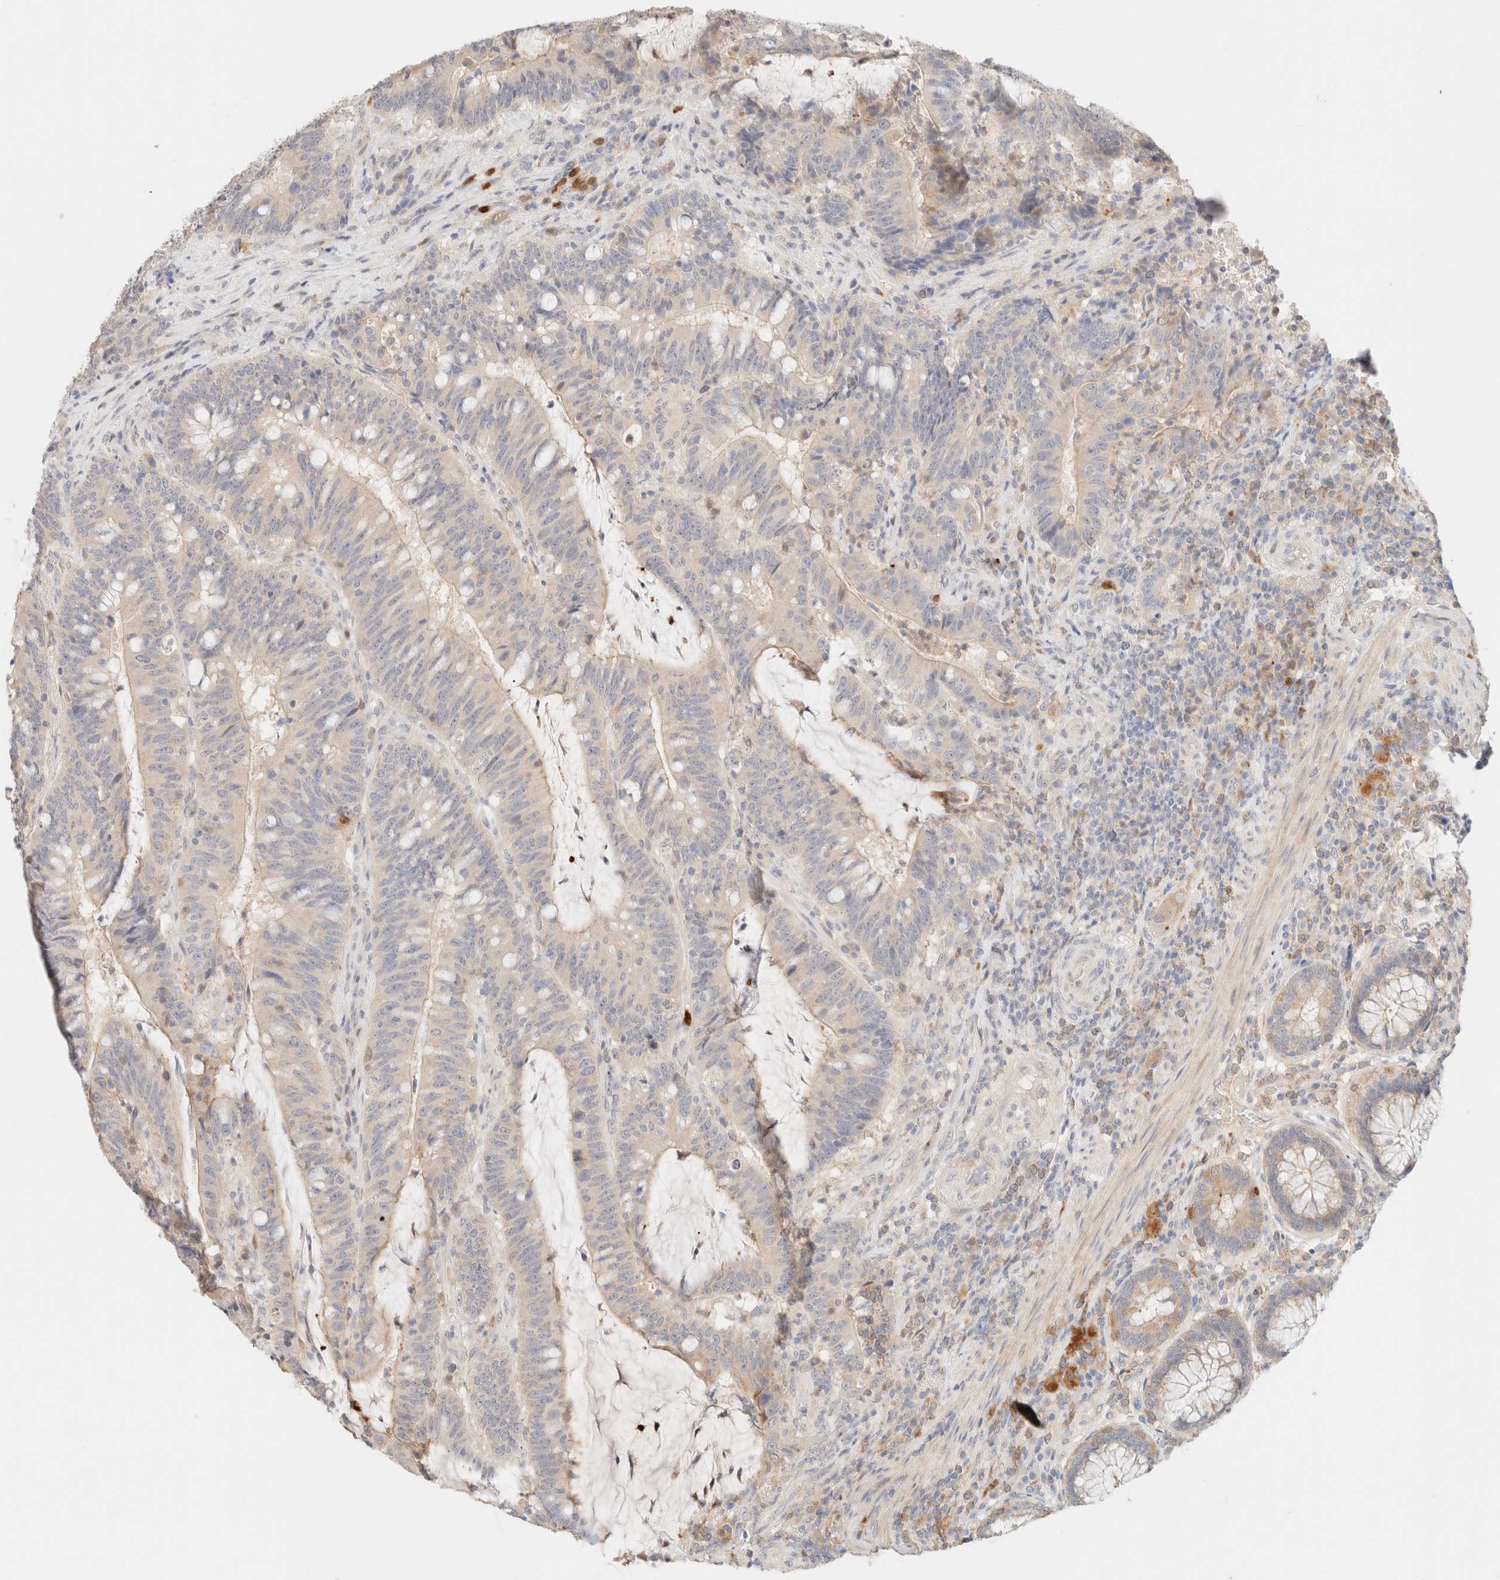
{"staining": {"intensity": "weak", "quantity": "<25%", "location": "cytoplasmic/membranous"}, "tissue": "colorectal cancer", "cell_type": "Tumor cells", "image_type": "cancer", "snomed": [{"axis": "morphology", "description": "Adenocarcinoma, NOS"}, {"axis": "topography", "description": "Colon"}], "caption": "The histopathology image reveals no significant staining in tumor cells of adenocarcinoma (colorectal).", "gene": "SGSM2", "patient": {"sex": "female", "age": 66}}